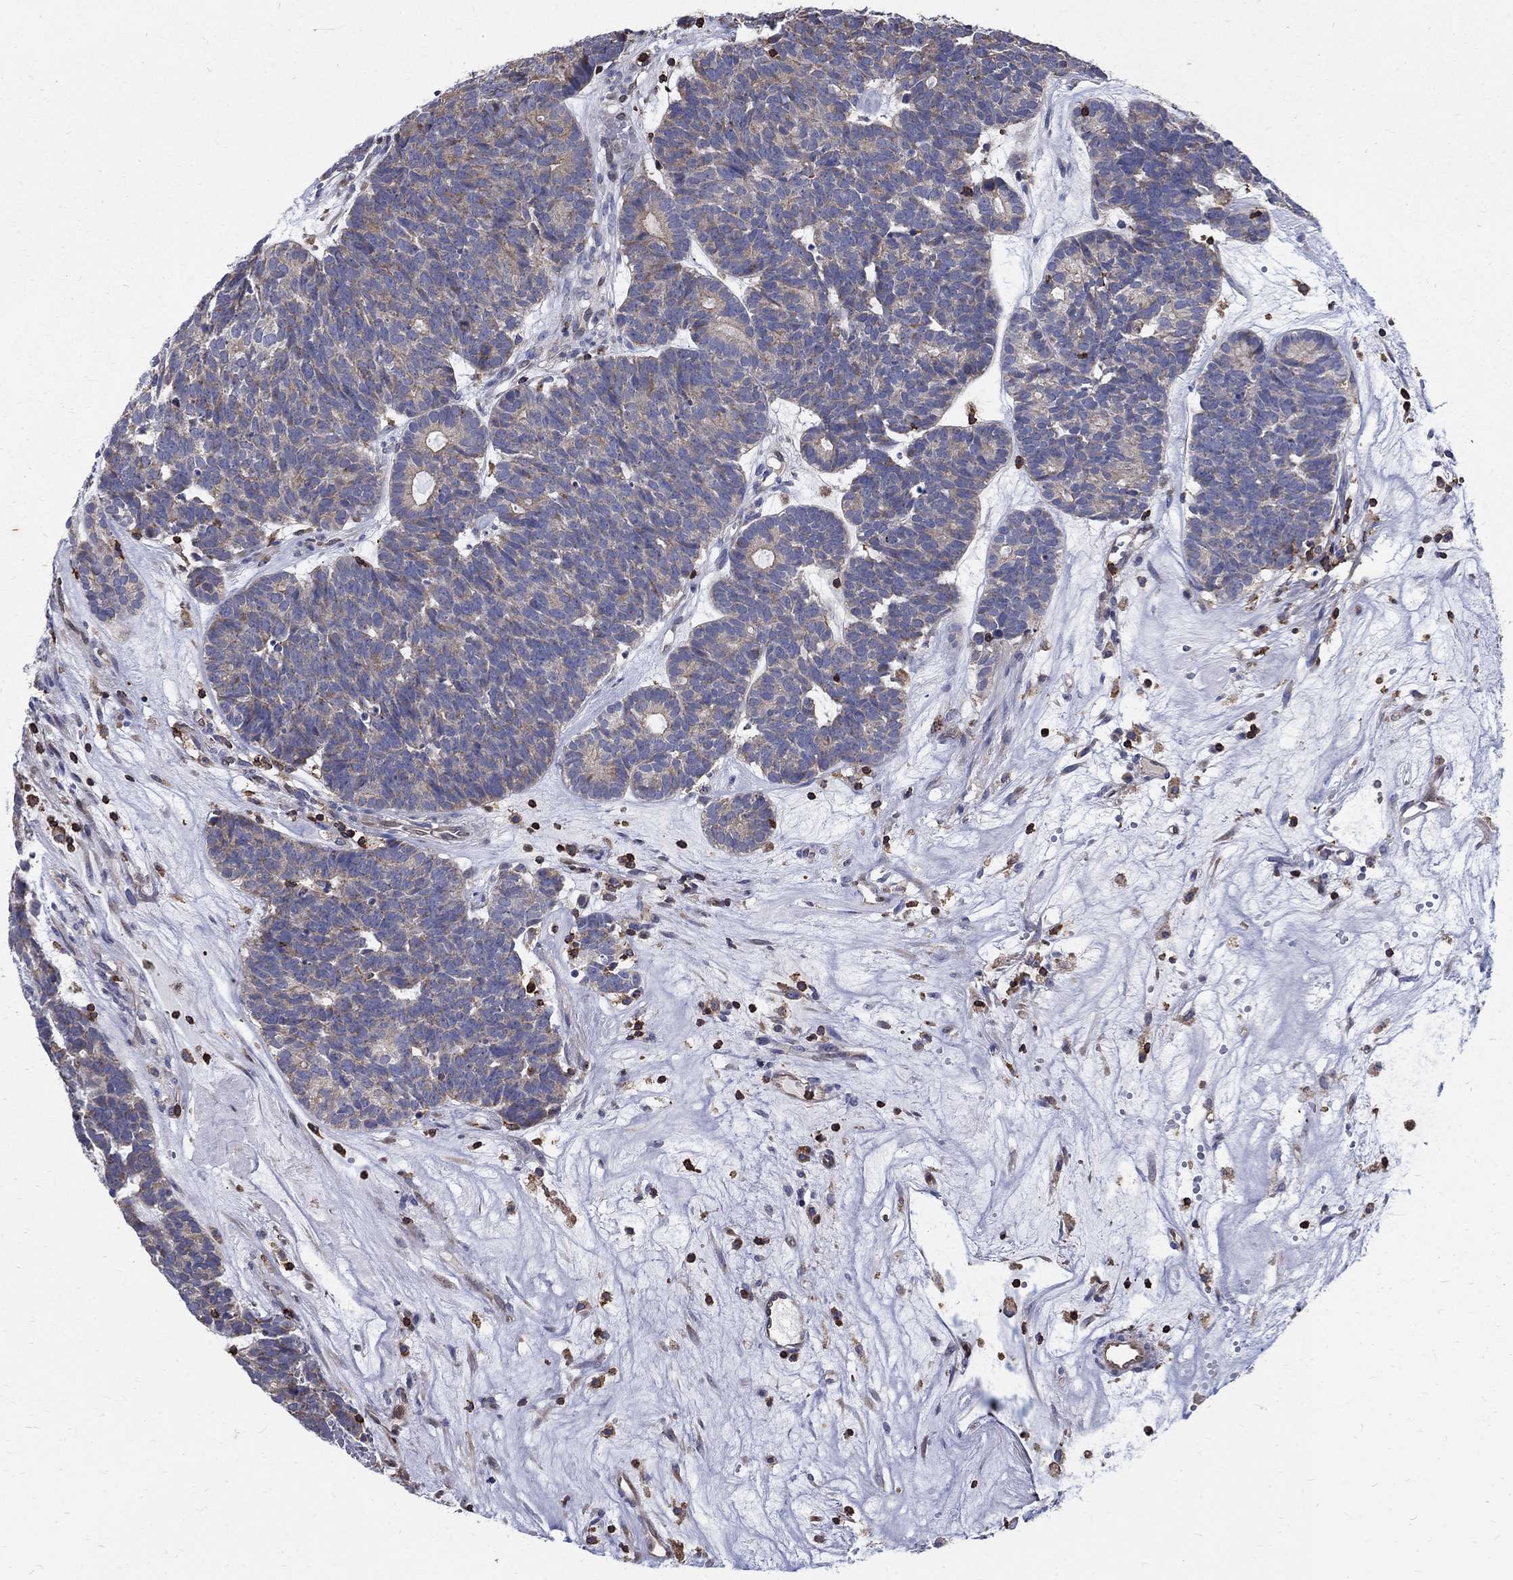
{"staining": {"intensity": "weak", "quantity": "25%-75%", "location": "cytoplasmic/membranous"}, "tissue": "head and neck cancer", "cell_type": "Tumor cells", "image_type": "cancer", "snomed": [{"axis": "morphology", "description": "Adenocarcinoma, NOS"}, {"axis": "topography", "description": "Head-Neck"}], "caption": "Protein analysis of head and neck cancer (adenocarcinoma) tissue displays weak cytoplasmic/membranous staining in about 25%-75% of tumor cells.", "gene": "AGAP2", "patient": {"sex": "female", "age": 81}}